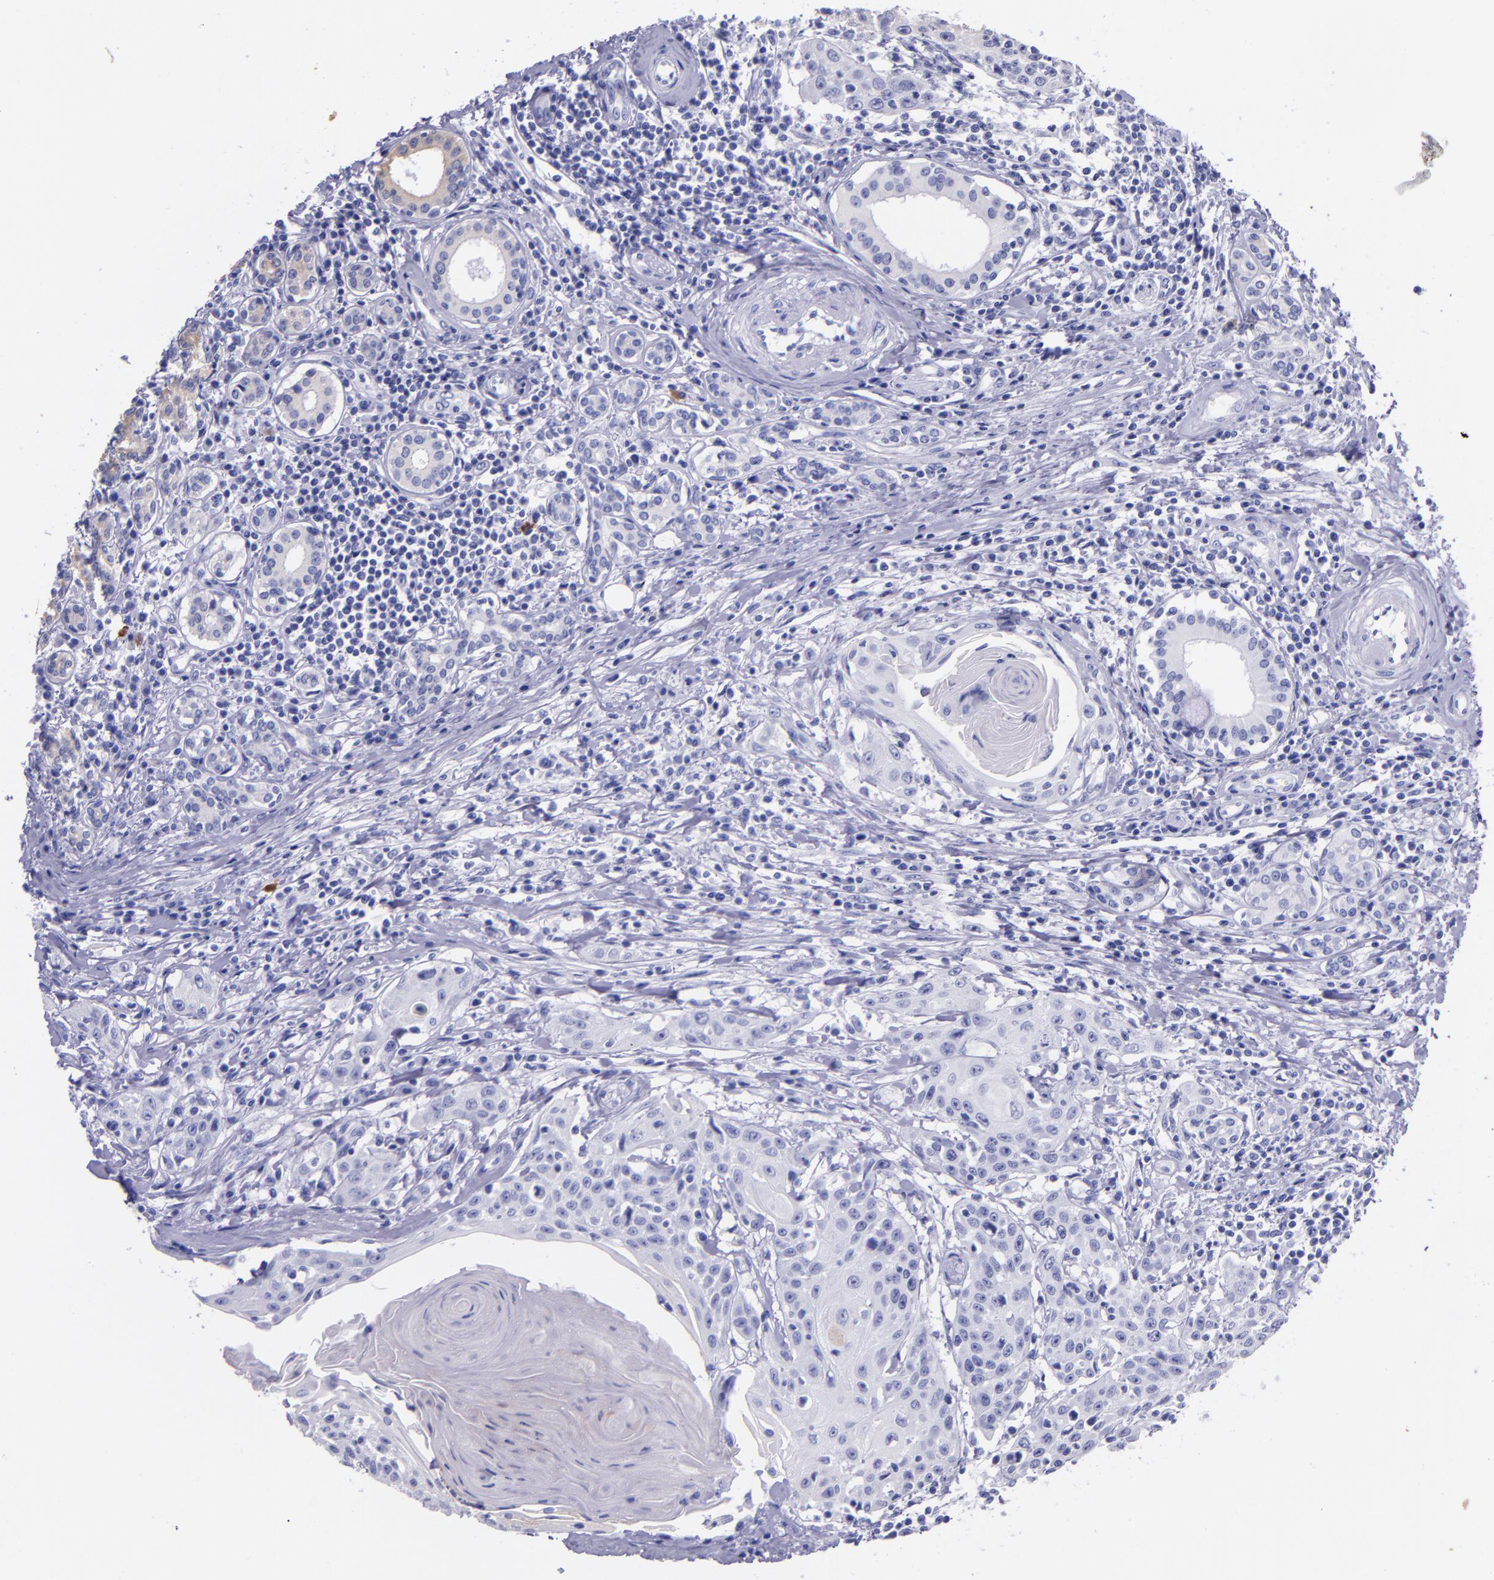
{"staining": {"intensity": "negative", "quantity": "none", "location": "none"}, "tissue": "head and neck cancer", "cell_type": "Tumor cells", "image_type": "cancer", "snomed": [{"axis": "morphology", "description": "Squamous cell carcinoma, NOS"}, {"axis": "morphology", "description": "Squamous cell carcinoma, metastatic, NOS"}, {"axis": "topography", "description": "Lymph node"}, {"axis": "topography", "description": "Salivary gland"}, {"axis": "topography", "description": "Head-Neck"}], "caption": "Squamous cell carcinoma (head and neck) stained for a protein using immunohistochemistry (IHC) demonstrates no expression tumor cells.", "gene": "KRT4", "patient": {"sex": "female", "age": 74}}